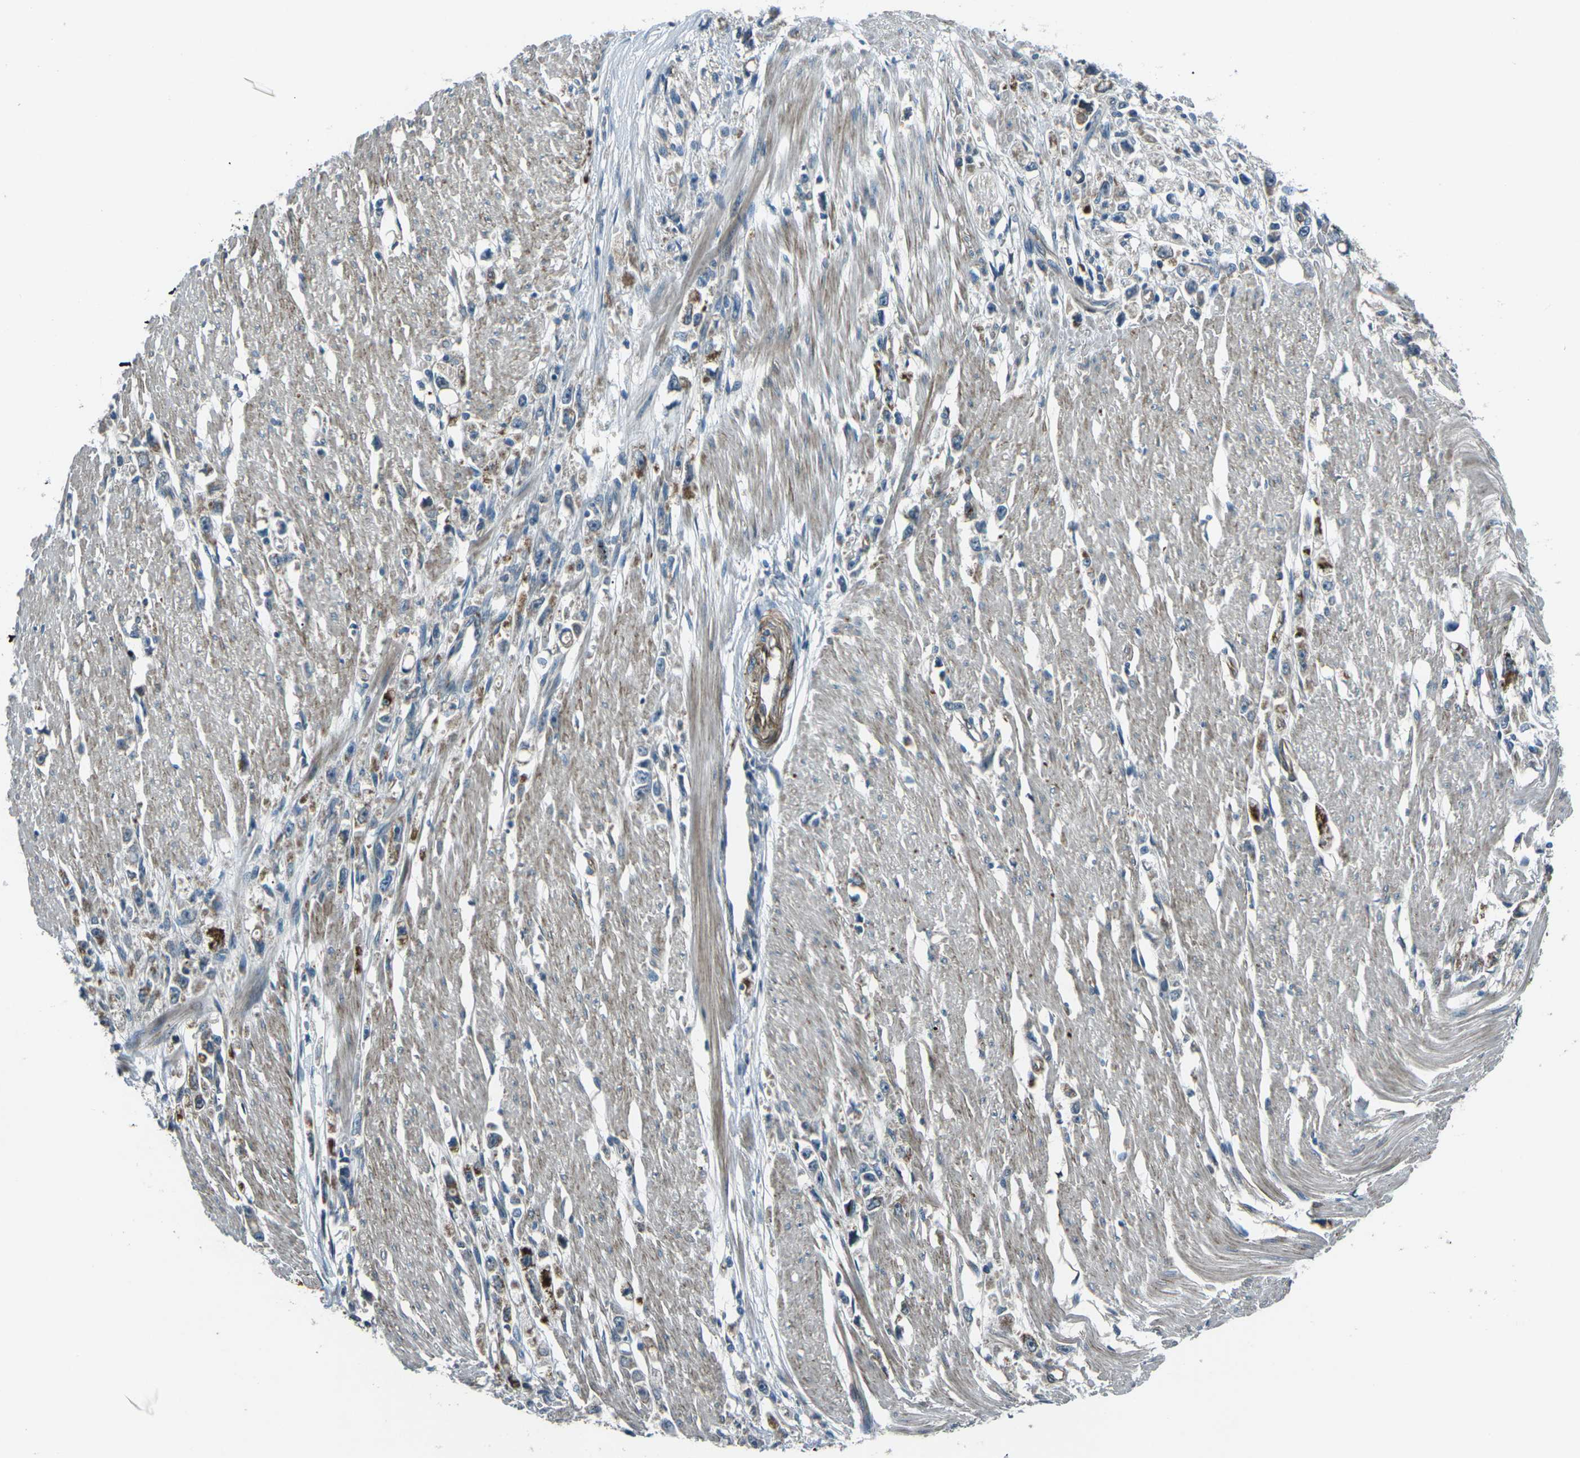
{"staining": {"intensity": "weak", "quantity": "25%-75%", "location": "cytoplasmic/membranous"}, "tissue": "stomach cancer", "cell_type": "Tumor cells", "image_type": "cancer", "snomed": [{"axis": "morphology", "description": "Adenocarcinoma, NOS"}, {"axis": "topography", "description": "Stomach"}], "caption": "IHC staining of stomach cancer, which reveals low levels of weak cytoplasmic/membranous positivity in about 25%-75% of tumor cells indicating weak cytoplasmic/membranous protein staining. The staining was performed using DAB (3,3'-diaminobenzidine) (brown) for protein detection and nuclei were counterstained in hematoxylin (blue).", "gene": "AFAP1", "patient": {"sex": "female", "age": 59}}